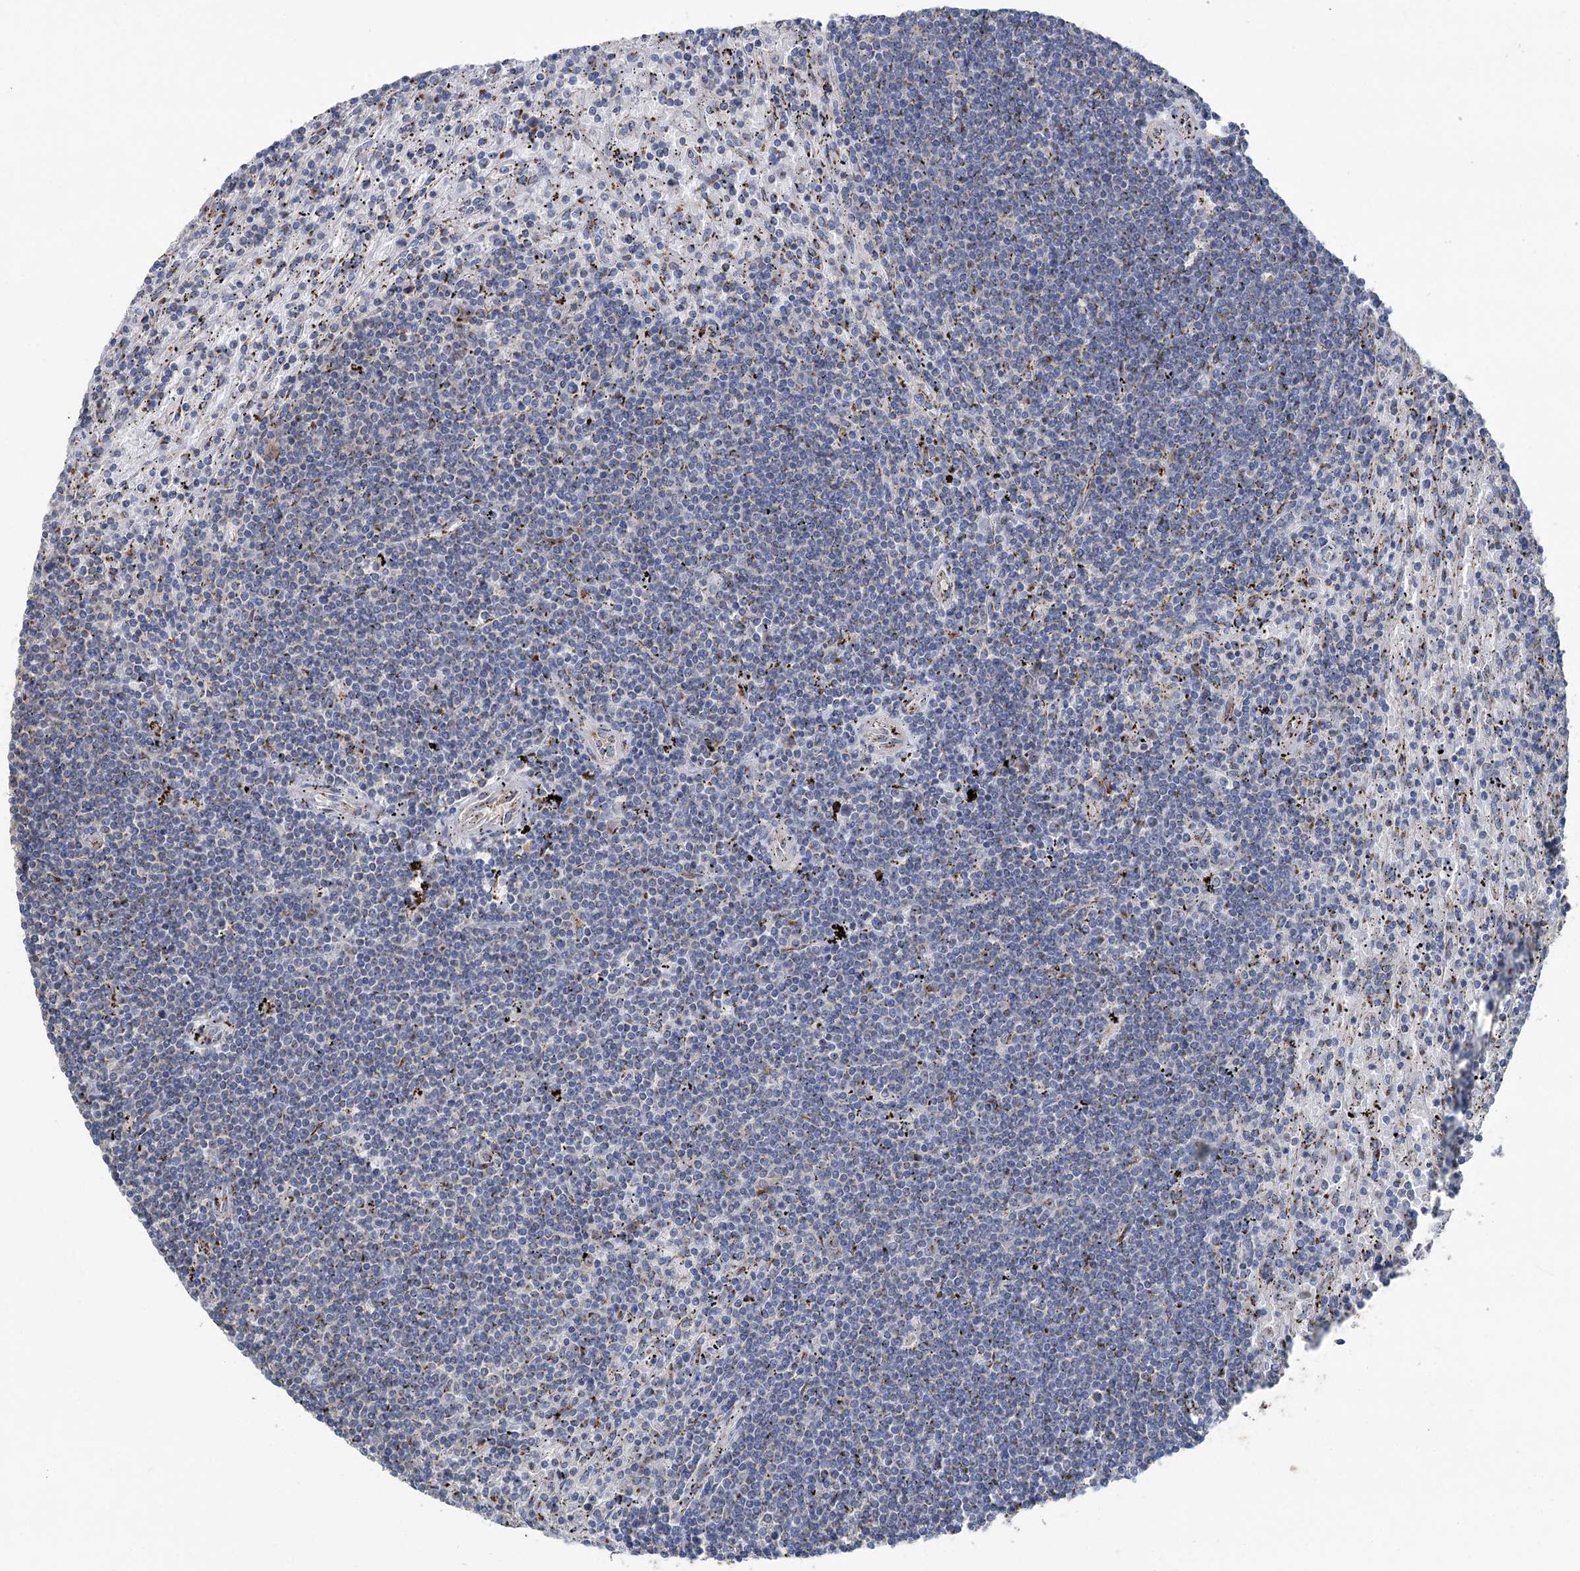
{"staining": {"intensity": "negative", "quantity": "none", "location": "none"}, "tissue": "lymphoma", "cell_type": "Tumor cells", "image_type": "cancer", "snomed": [{"axis": "morphology", "description": "Malignant lymphoma, non-Hodgkin's type, Low grade"}, {"axis": "topography", "description": "Spleen"}], "caption": "Immunohistochemistry photomicrograph of neoplastic tissue: human lymphoma stained with DAB (3,3'-diaminobenzidine) reveals no significant protein staining in tumor cells.", "gene": "ITIH5", "patient": {"sex": "male", "age": 76}}